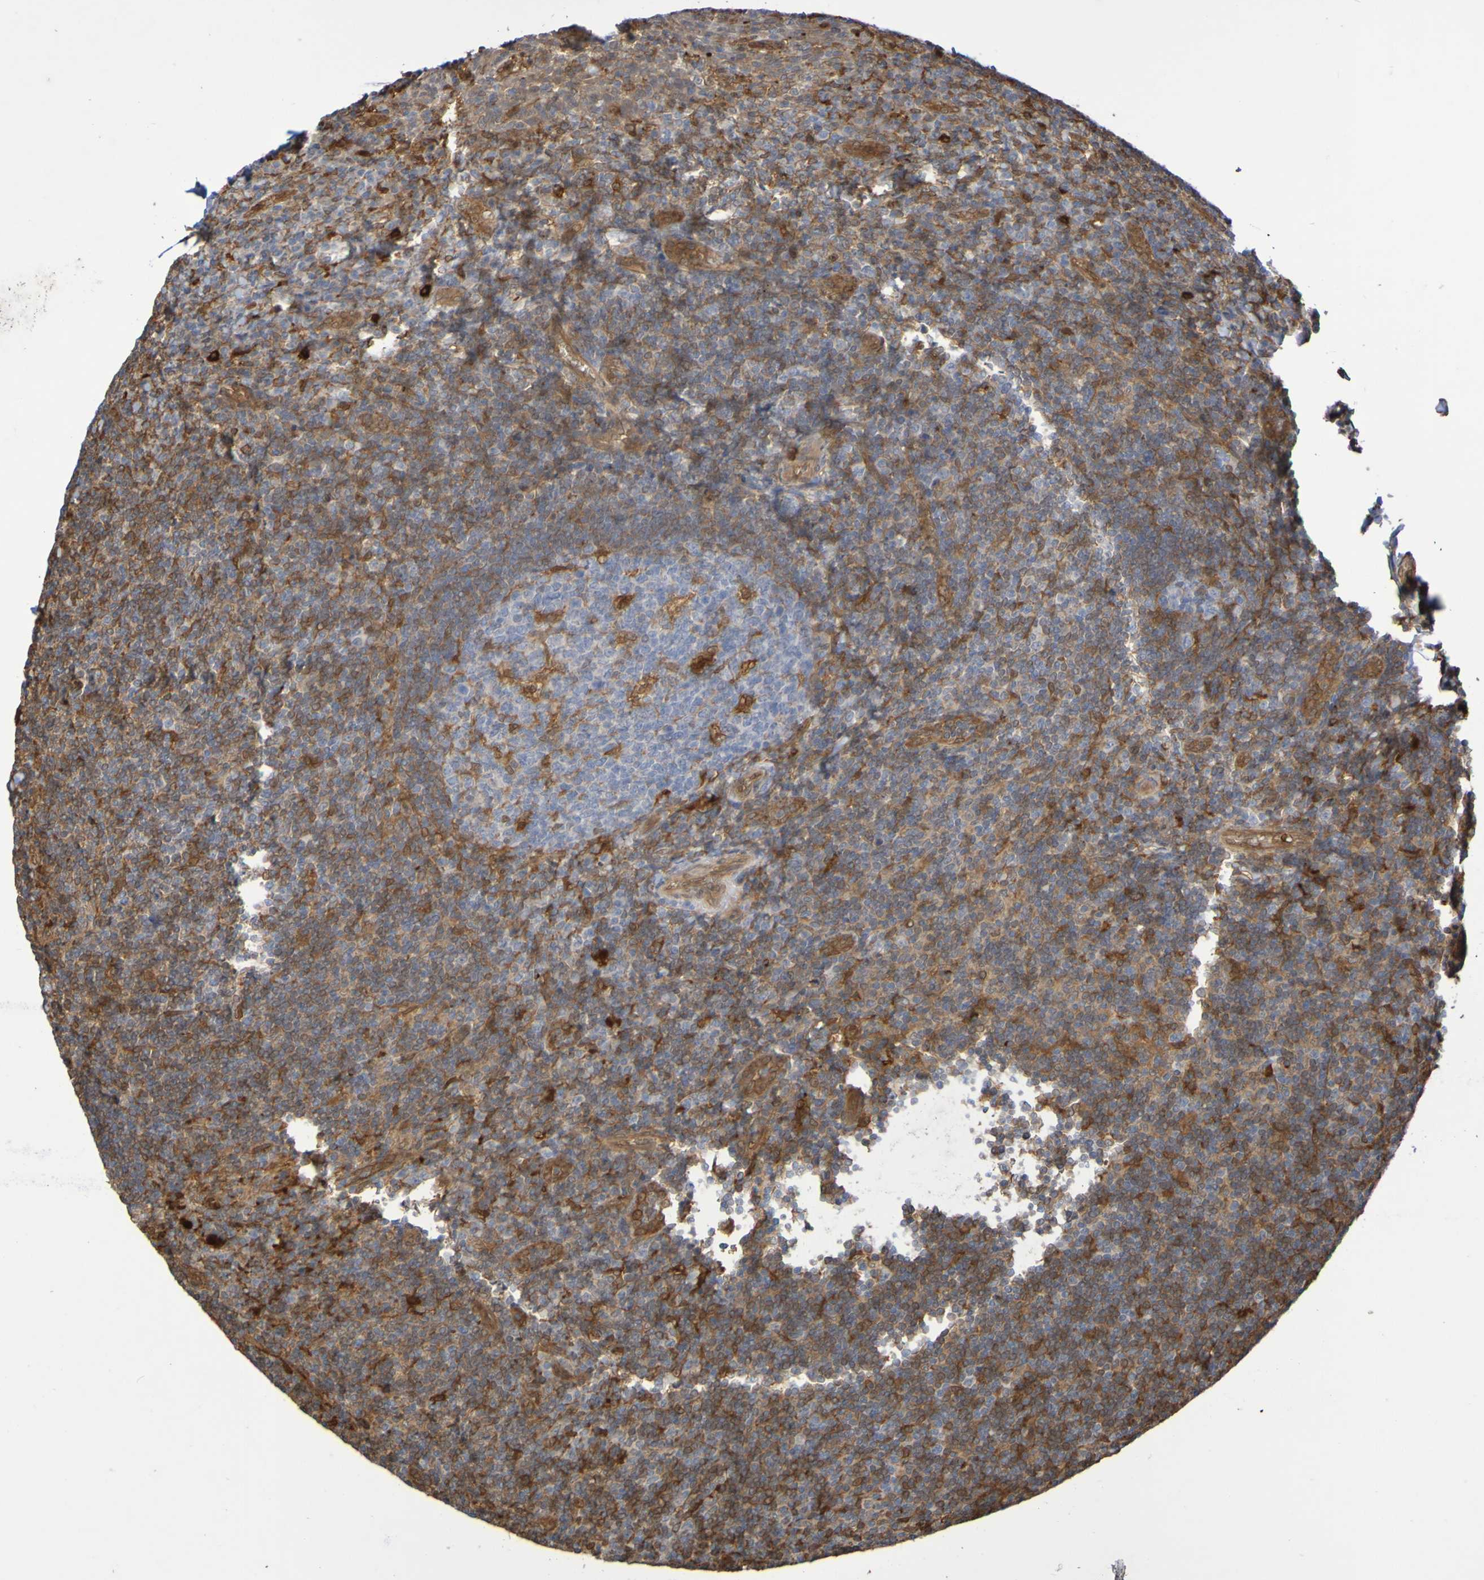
{"staining": {"intensity": "moderate", "quantity": "25%-75%", "location": "cytoplasmic/membranous"}, "tissue": "tonsil", "cell_type": "Germinal center cells", "image_type": "normal", "snomed": [{"axis": "morphology", "description": "Normal tissue, NOS"}, {"axis": "topography", "description": "Tonsil"}], "caption": "This is a micrograph of immunohistochemistry staining of benign tonsil, which shows moderate expression in the cytoplasmic/membranous of germinal center cells.", "gene": "SERPINB6", "patient": {"sex": "male", "age": 37}}